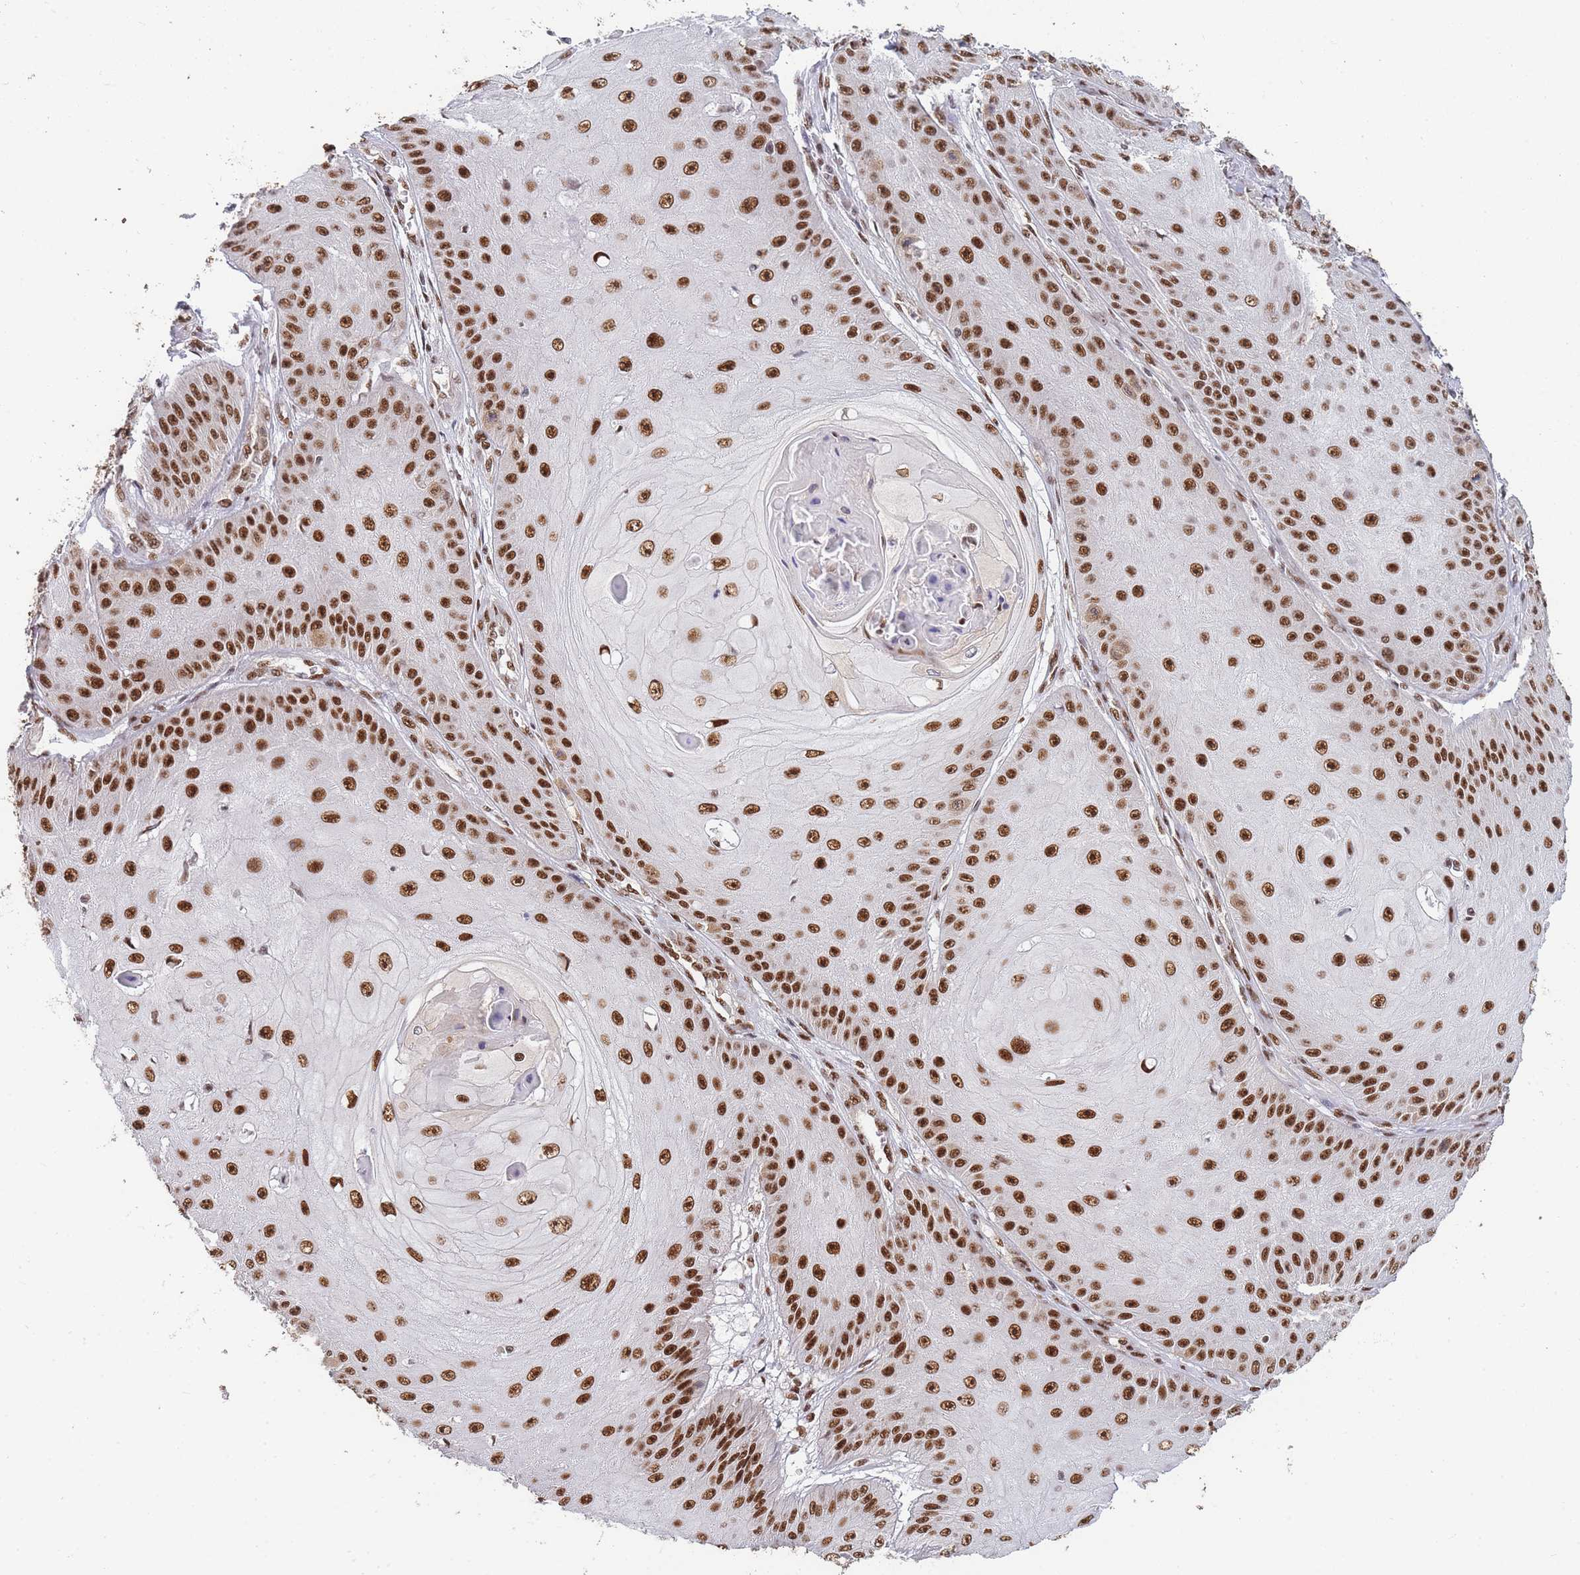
{"staining": {"intensity": "strong", "quantity": ">75%", "location": "nuclear"}, "tissue": "skin cancer", "cell_type": "Tumor cells", "image_type": "cancer", "snomed": [{"axis": "morphology", "description": "Squamous cell carcinoma, NOS"}, {"axis": "topography", "description": "Skin"}], "caption": "This is a histology image of immunohistochemistry staining of squamous cell carcinoma (skin), which shows strong staining in the nuclear of tumor cells.", "gene": "PRKDC", "patient": {"sex": "male", "age": 70}}